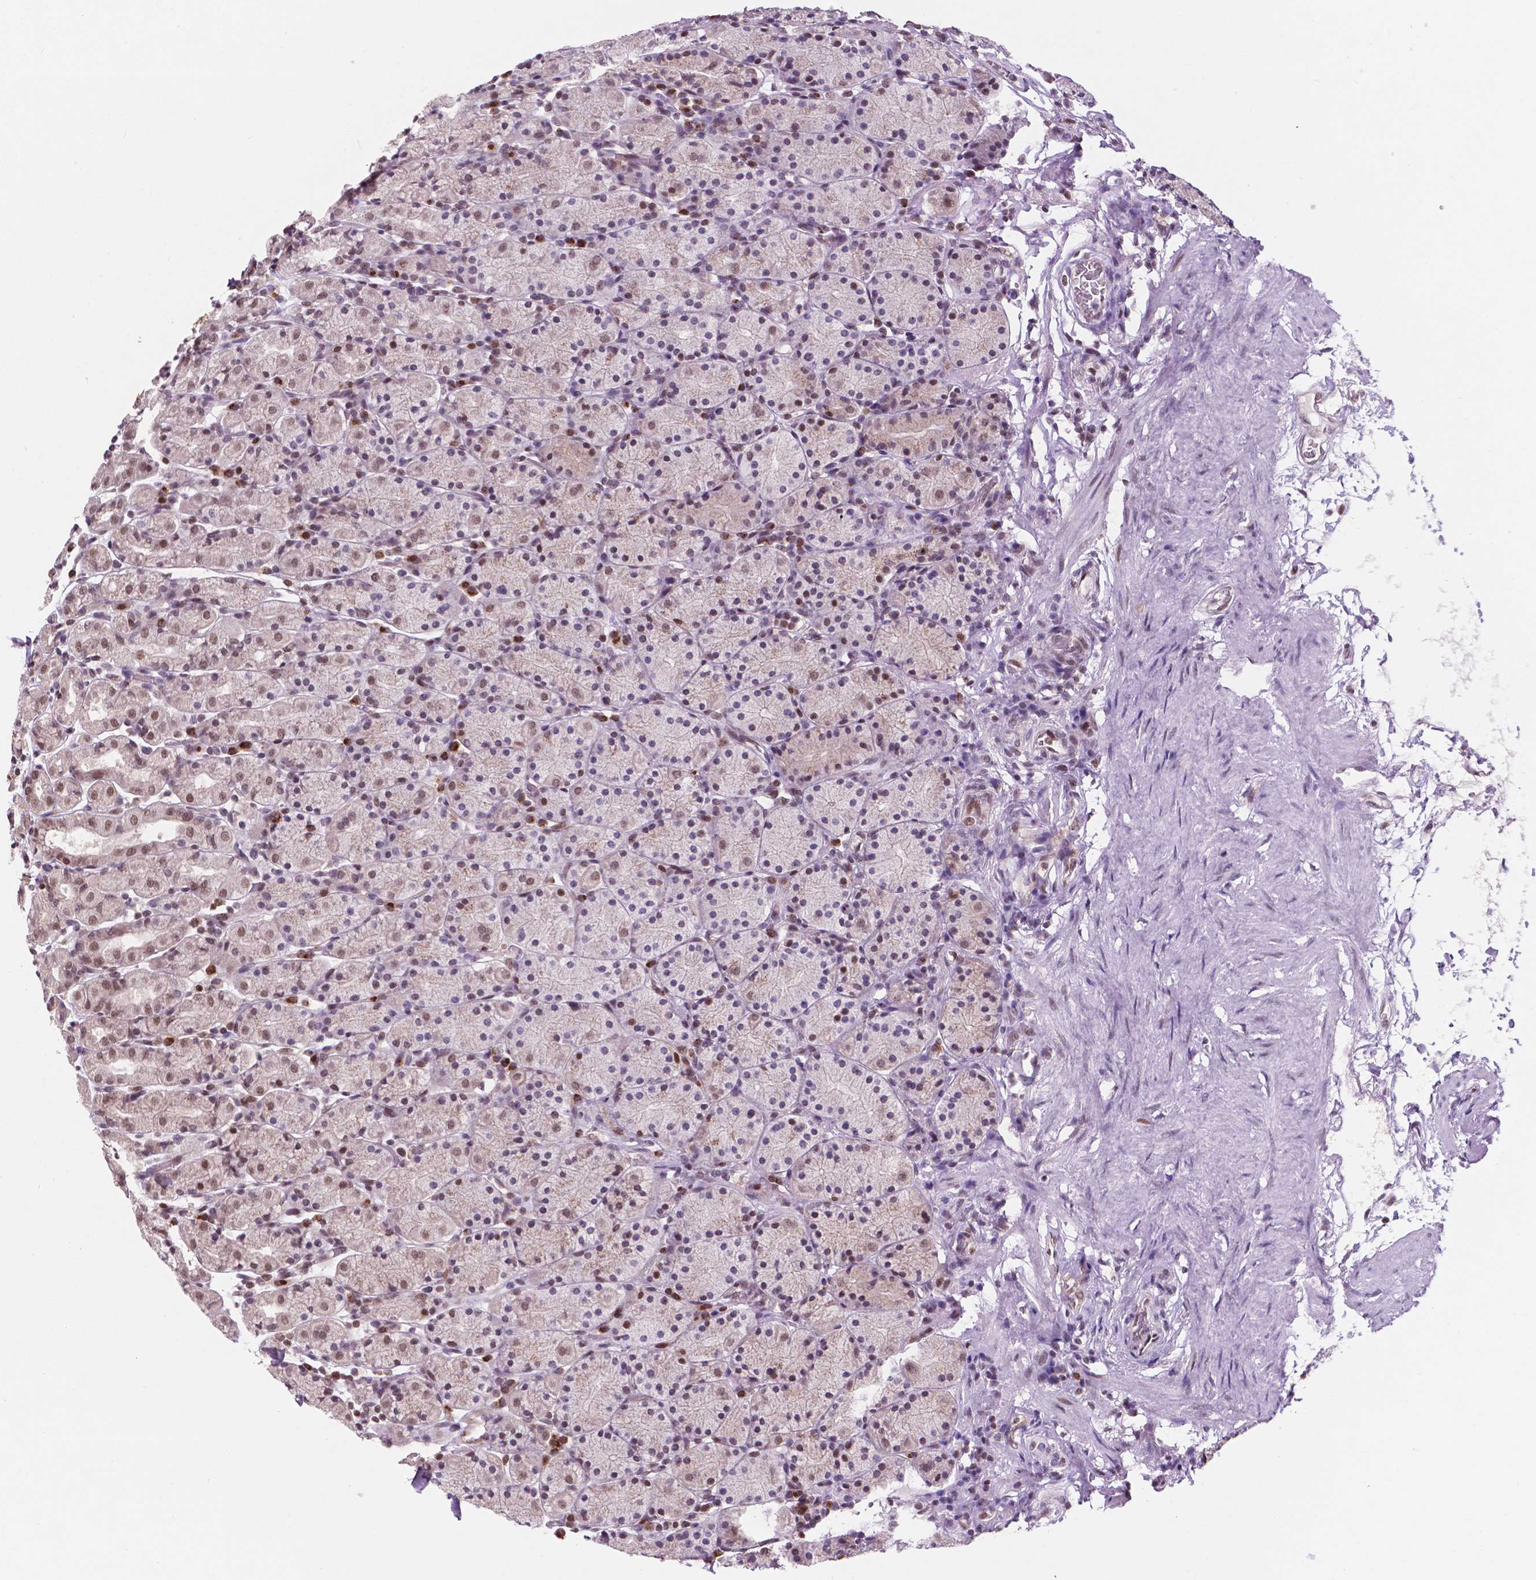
{"staining": {"intensity": "moderate", "quantity": "25%-75%", "location": "nuclear"}, "tissue": "stomach", "cell_type": "Glandular cells", "image_type": "normal", "snomed": [{"axis": "morphology", "description": "Normal tissue, NOS"}, {"axis": "topography", "description": "Stomach, upper"}, {"axis": "topography", "description": "Stomach"}], "caption": "Moderate nuclear staining is identified in about 25%-75% of glandular cells in unremarkable stomach. Using DAB (brown) and hematoxylin (blue) stains, captured at high magnification using brightfield microscopy.", "gene": "PER2", "patient": {"sex": "male", "age": 62}}